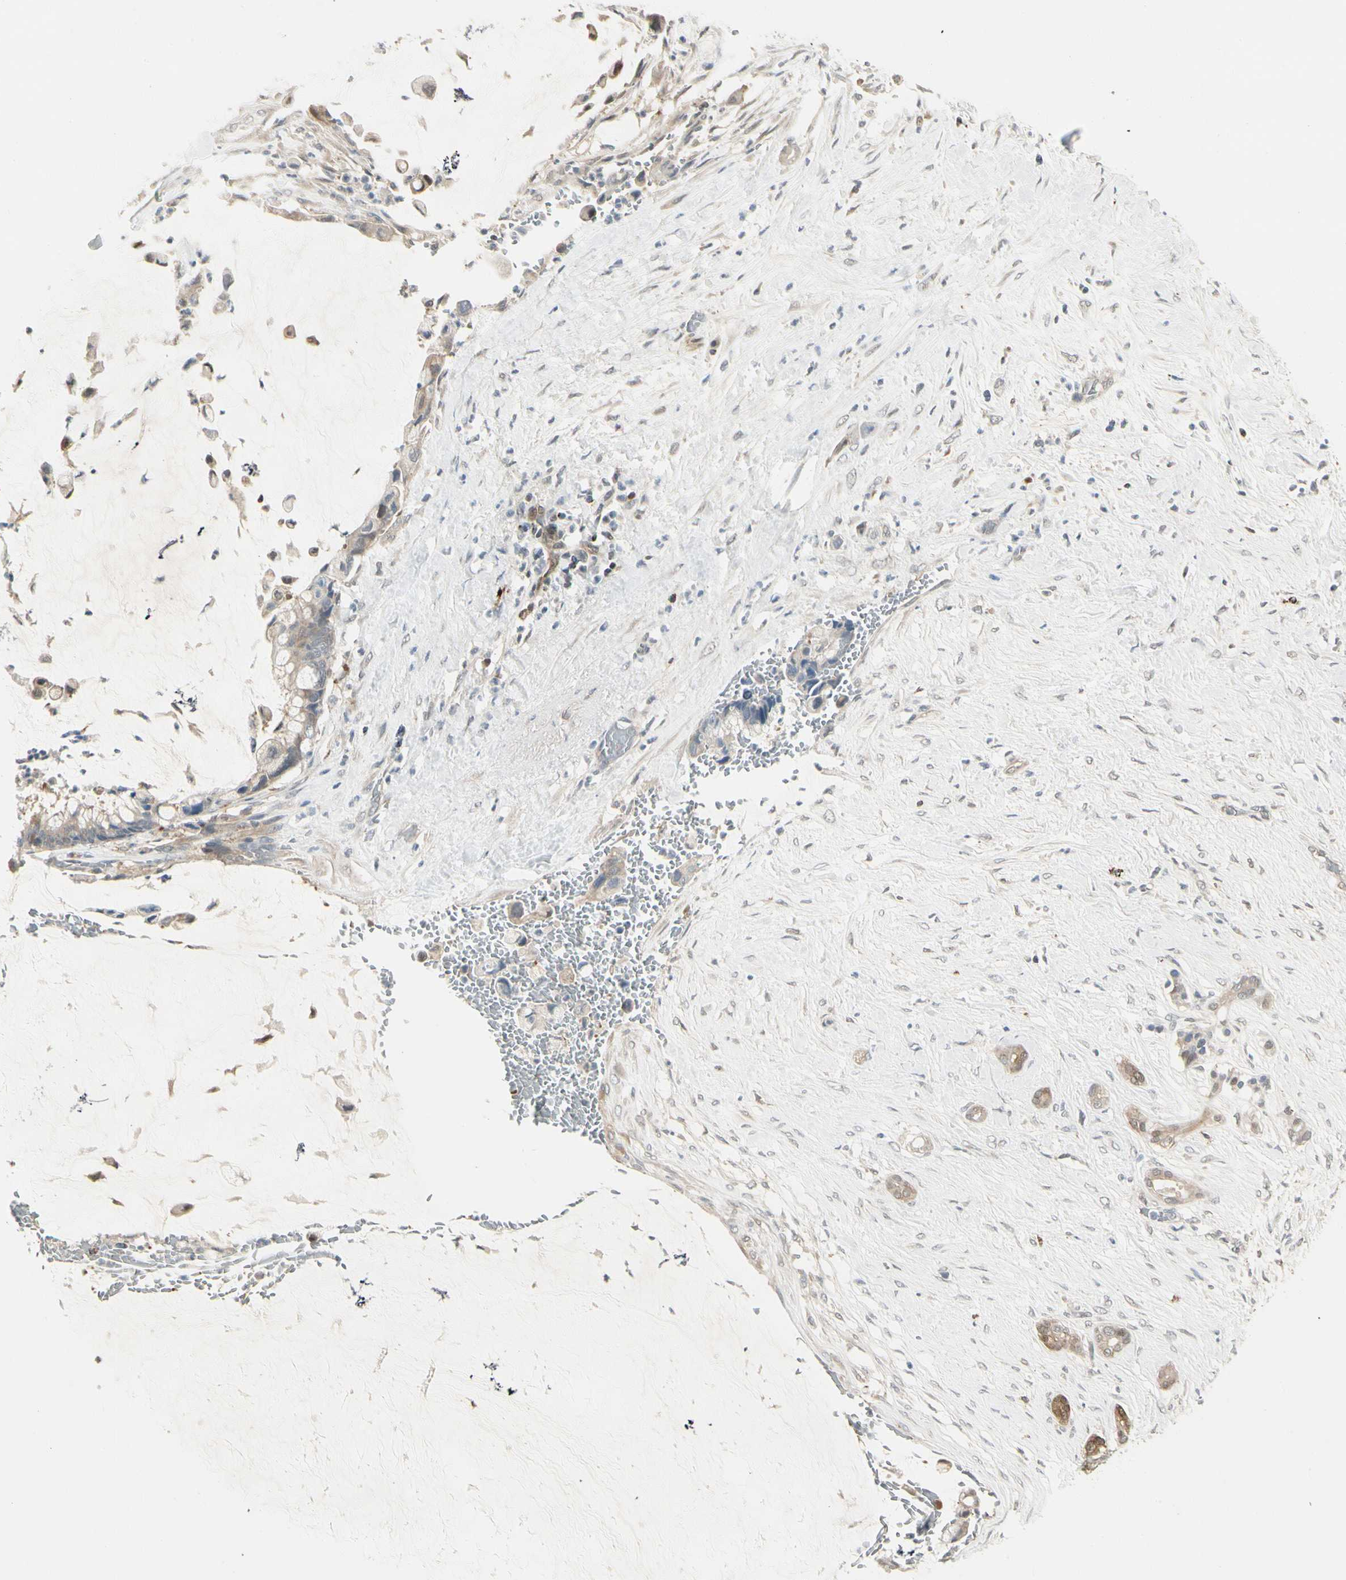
{"staining": {"intensity": "weak", "quantity": ">75%", "location": "cytoplasmic/membranous"}, "tissue": "pancreatic cancer", "cell_type": "Tumor cells", "image_type": "cancer", "snomed": [{"axis": "morphology", "description": "Adenocarcinoma, NOS"}, {"axis": "topography", "description": "Pancreas"}], "caption": "Immunohistochemistry (IHC) micrograph of human adenocarcinoma (pancreatic) stained for a protein (brown), which exhibits low levels of weak cytoplasmic/membranous positivity in about >75% of tumor cells.", "gene": "EVC", "patient": {"sex": "male", "age": 41}}